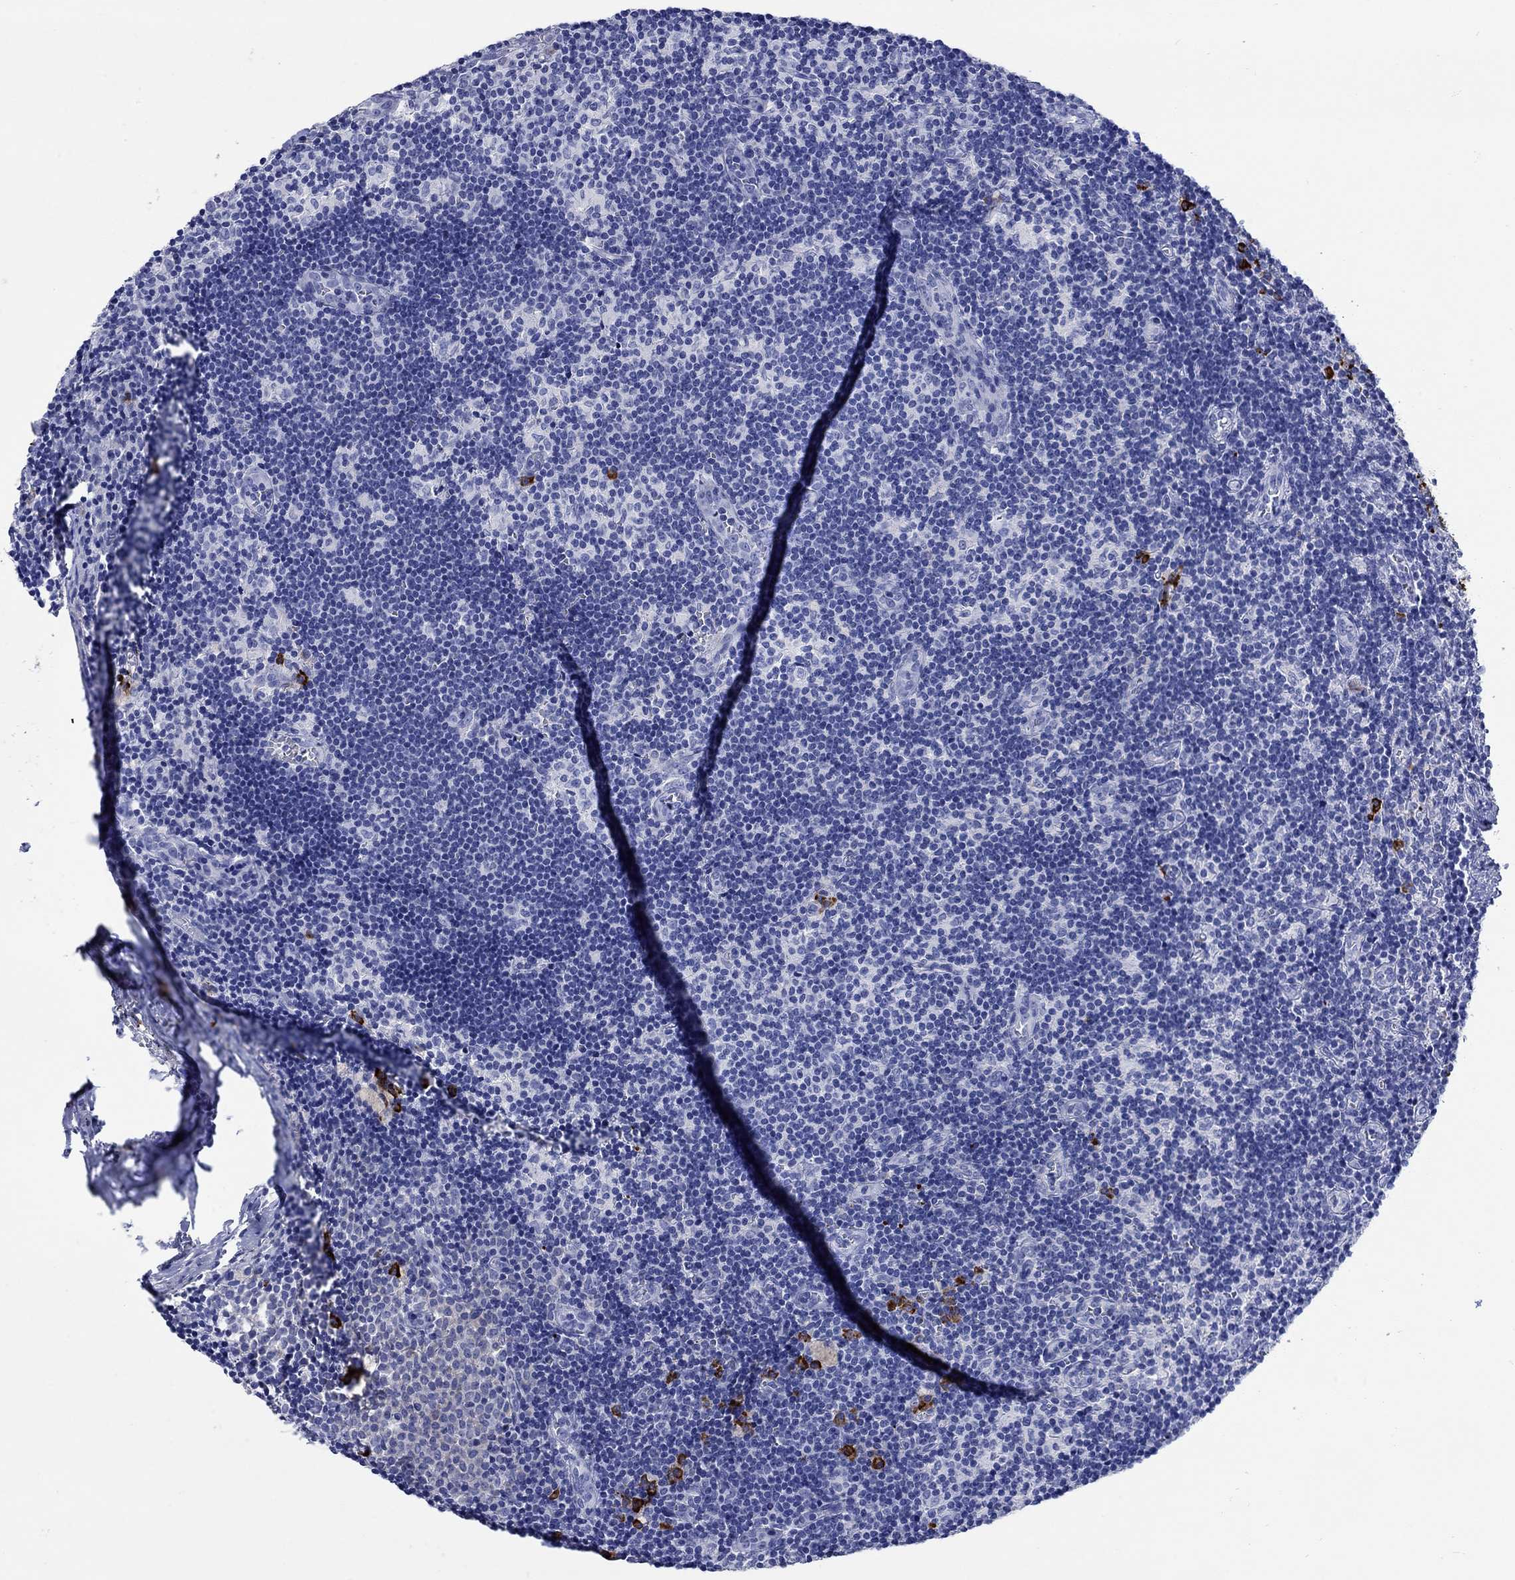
{"staining": {"intensity": "negative", "quantity": "none", "location": "none"}, "tissue": "lymph node", "cell_type": "Germinal center cells", "image_type": "normal", "snomed": [{"axis": "morphology", "description": "Normal tissue, NOS"}, {"axis": "topography", "description": "Lymph node"}], "caption": "Photomicrograph shows no significant protein positivity in germinal center cells of benign lymph node. (Stains: DAB (3,3'-diaminobenzidine) immunohistochemistry with hematoxylin counter stain, Microscopy: brightfield microscopy at high magnification).", "gene": "P2RY6", "patient": {"sex": "female", "age": 52}}